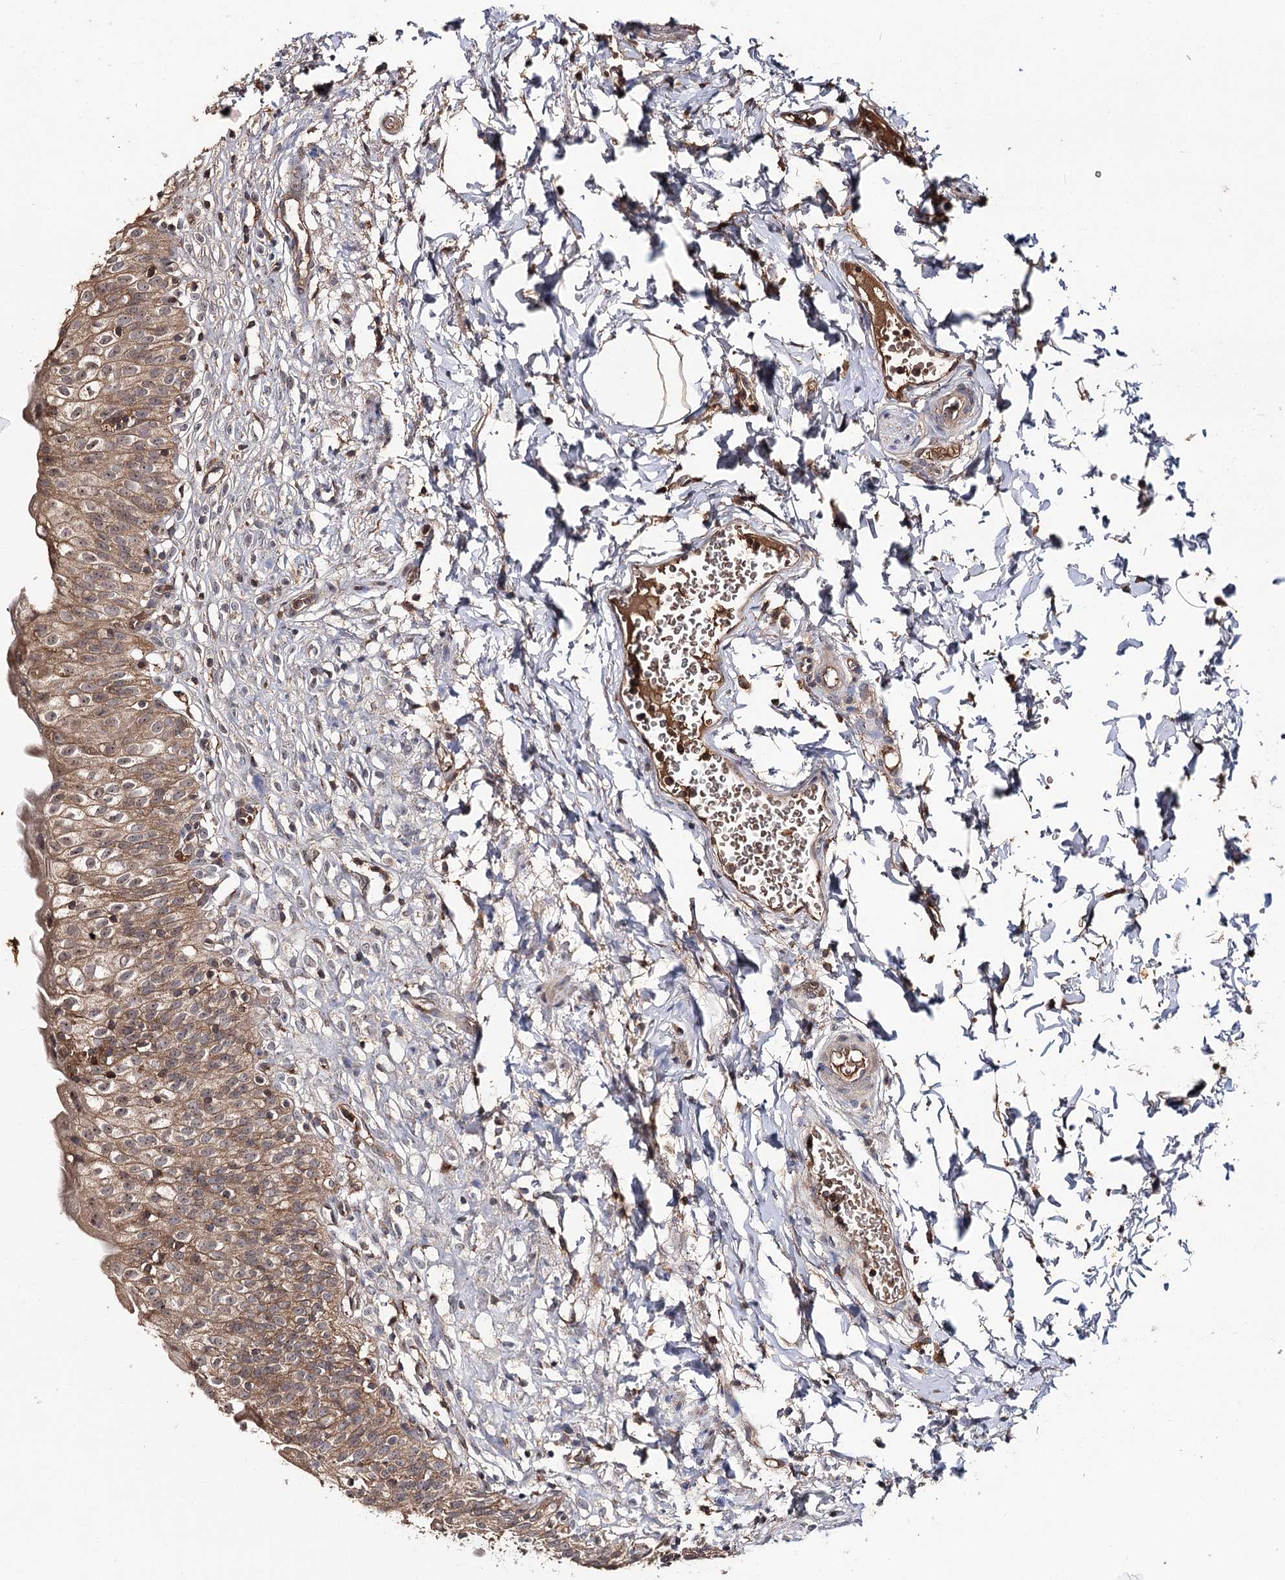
{"staining": {"intensity": "moderate", "quantity": ">75%", "location": "cytoplasmic/membranous,nuclear"}, "tissue": "urinary bladder", "cell_type": "Urothelial cells", "image_type": "normal", "snomed": [{"axis": "morphology", "description": "Normal tissue, NOS"}, {"axis": "topography", "description": "Urinary bladder"}], "caption": "The image shows staining of normal urinary bladder, revealing moderate cytoplasmic/membranous,nuclear protein positivity (brown color) within urothelial cells.", "gene": "FAM53B", "patient": {"sex": "male", "age": 55}}